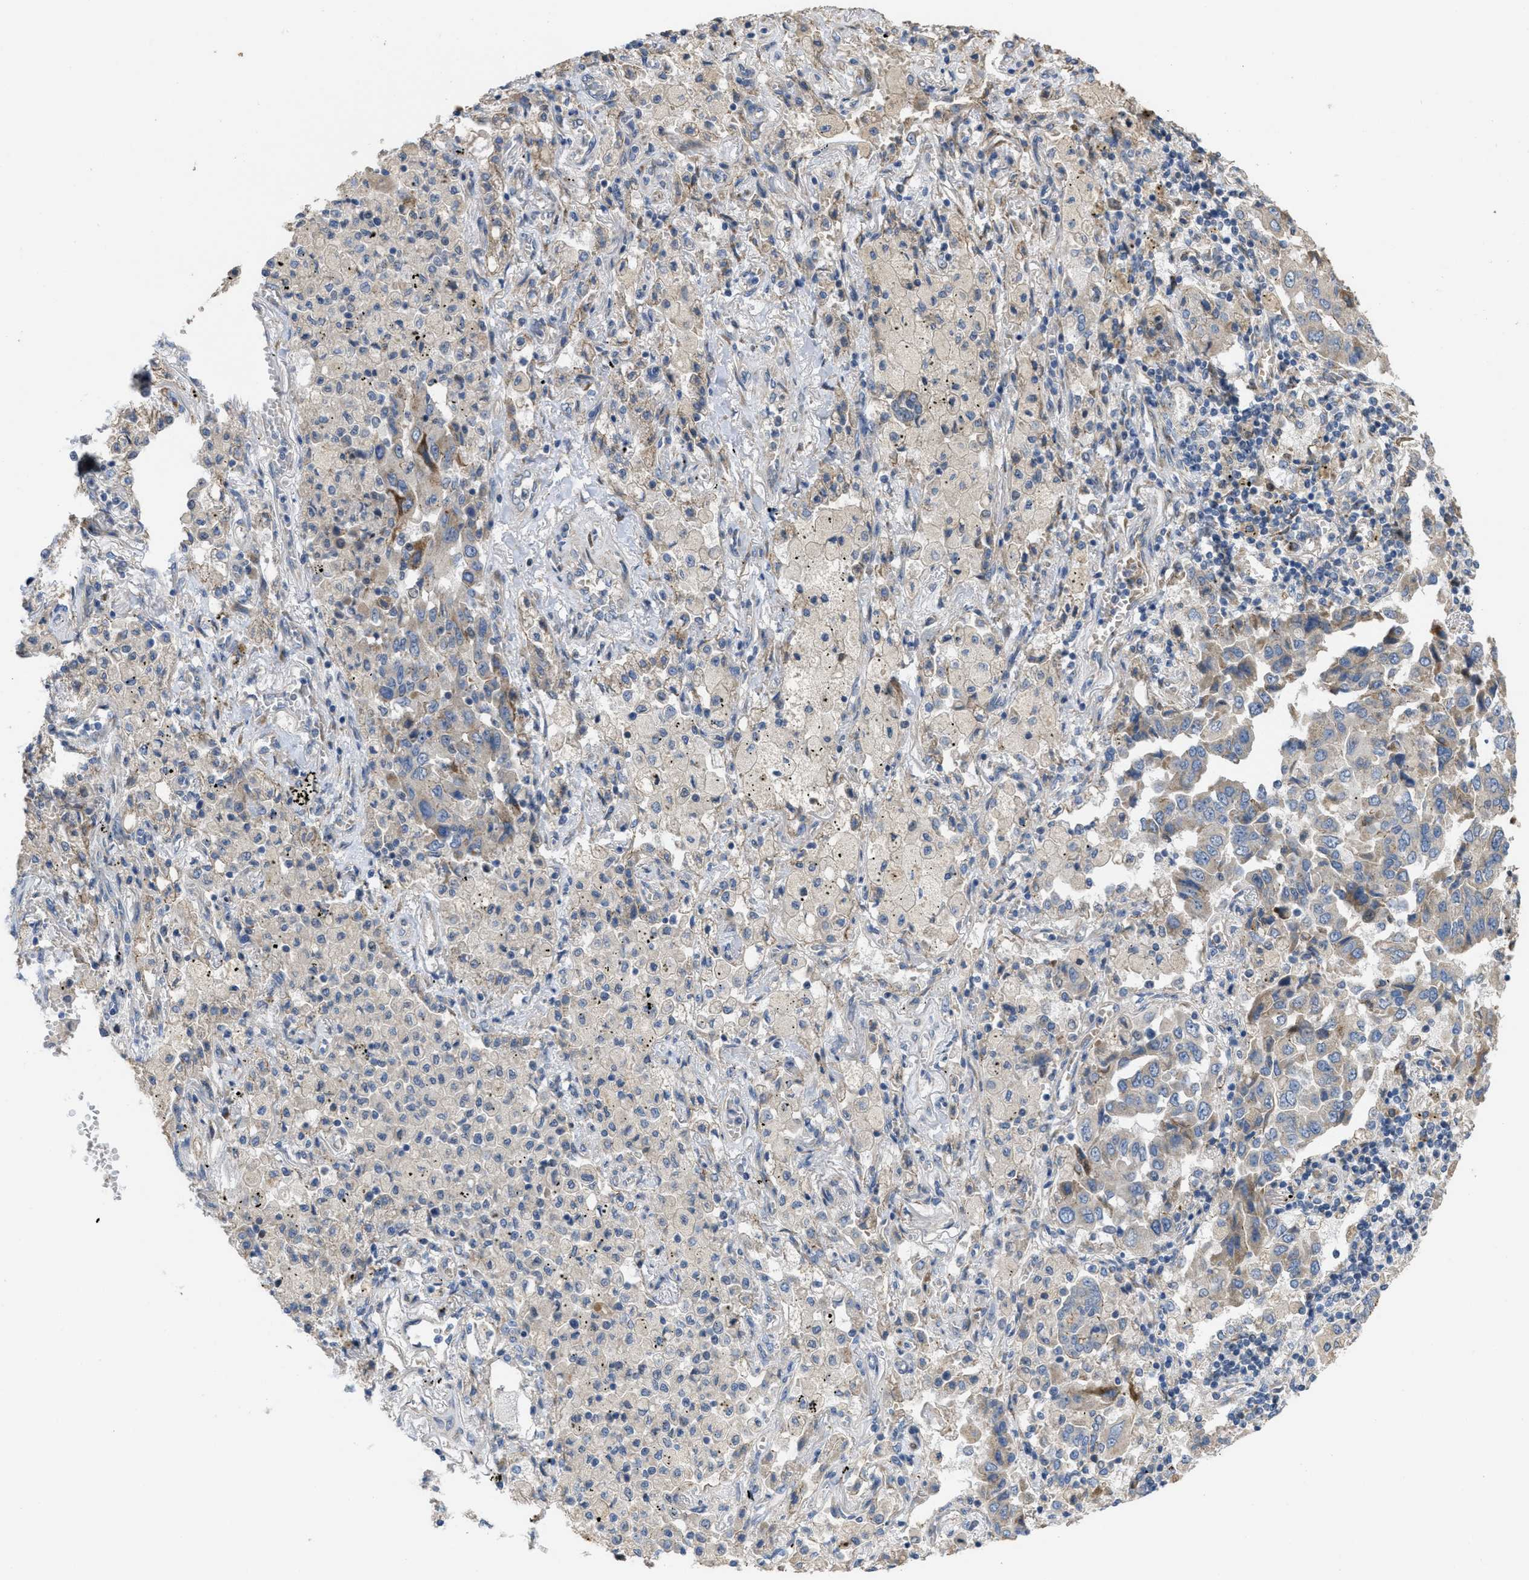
{"staining": {"intensity": "moderate", "quantity": "<25%", "location": "cytoplasmic/membranous"}, "tissue": "lung cancer", "cell_type": "Tumor cells", "image_type": "cancer", "snomed": [{"axis": "morphology", "description": "Adenocarcinoma, NOS"}, {"axis": "topography", "description": "Lung"}], "caption": "DAB immunohistochemical staining of lung cancer (adenocarcinoma) displays moderate cytoplasmic/membranous protein staining in approximately <25% of tumor cells.", "gene": "CDPF1", "patient": {"sex": "female", "age": 65}}